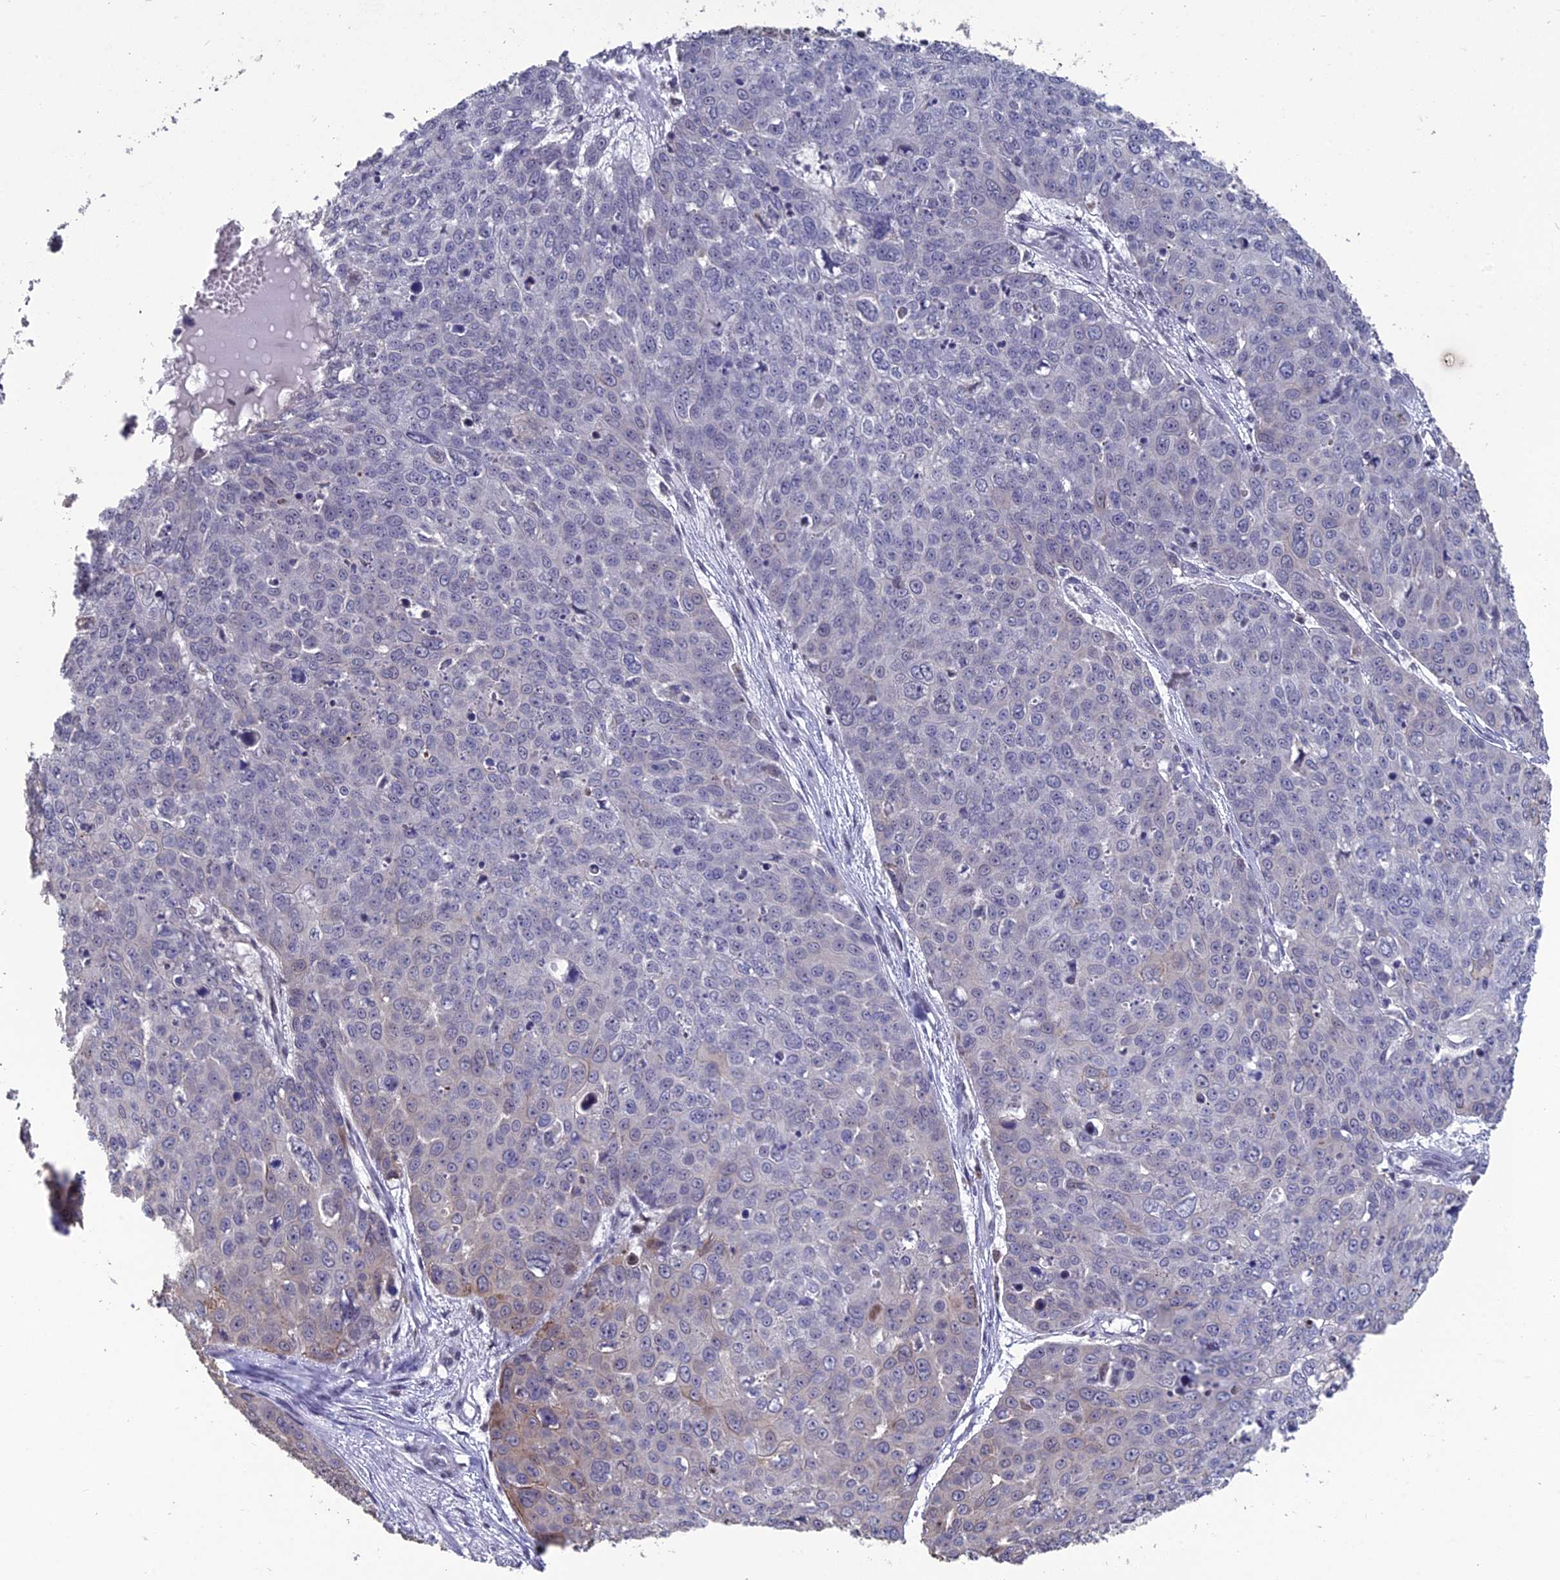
{"staining": {"intensity": "negative", "quantity": "none", "location": "none"}, "tissue": "skin cancer", "cell_type": "Tumor cells", "image_type": "cancer", "snomed": [{"axis": "morphology", "description": "Squamous cell carcinoma, NOS"}, {"axis": "topography", "description": "Skin"}], "caption": "This photomicrograph is of skin squamous cell carcinoma stained with IHC to label a protein in brown with the nuclei are counter-stained blue. There is no expression in tumor cells. The staining is performed using DAB (3,3'-diaminobenzidine) brown chromogen with nuclei counter-stained in using hematoxylin.", "gene": "MT-CO3", "patient": {"sex": "male", "age": 71}}